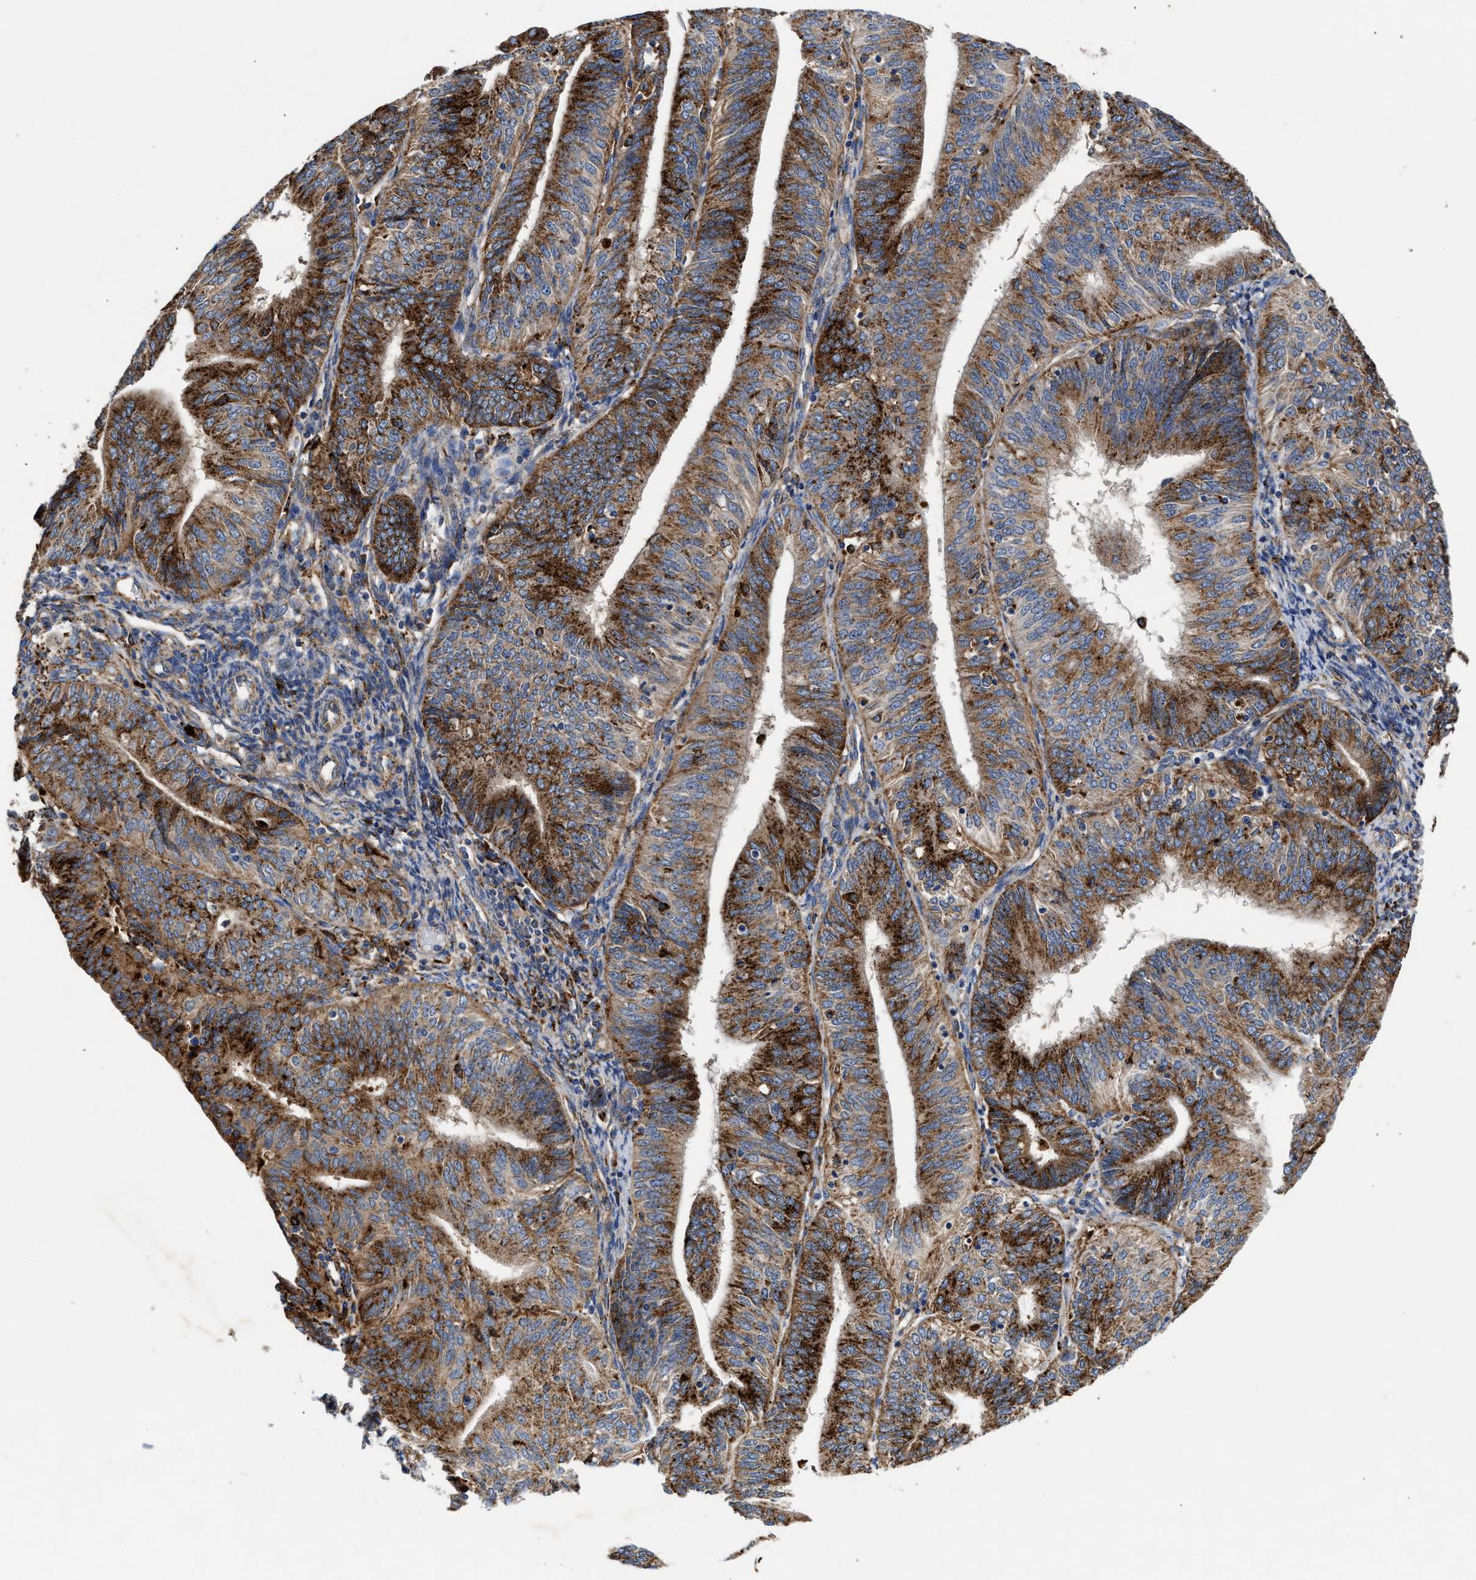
{"staining": {"intensity": "strong", "quantity": ">75%", "location": "cytoplasmic/membranous"}, "tissue": "endometrial cancer", "cell_type": "Tumor cells", "image_type": "cancer", "snomed": [{"axis": "morphology", "description": "Adenocarcinoma, NOS"}, {"axis": "topography", "description": "Endometrium"}], "caption": "A brown stain shows strong cytoplasmic/membranous staining of a protein in endometrial cancer (adenocarcinoma) tumor cells.", "gene": "CCDC146", "patient": {"sex": "female", "age": 58}}